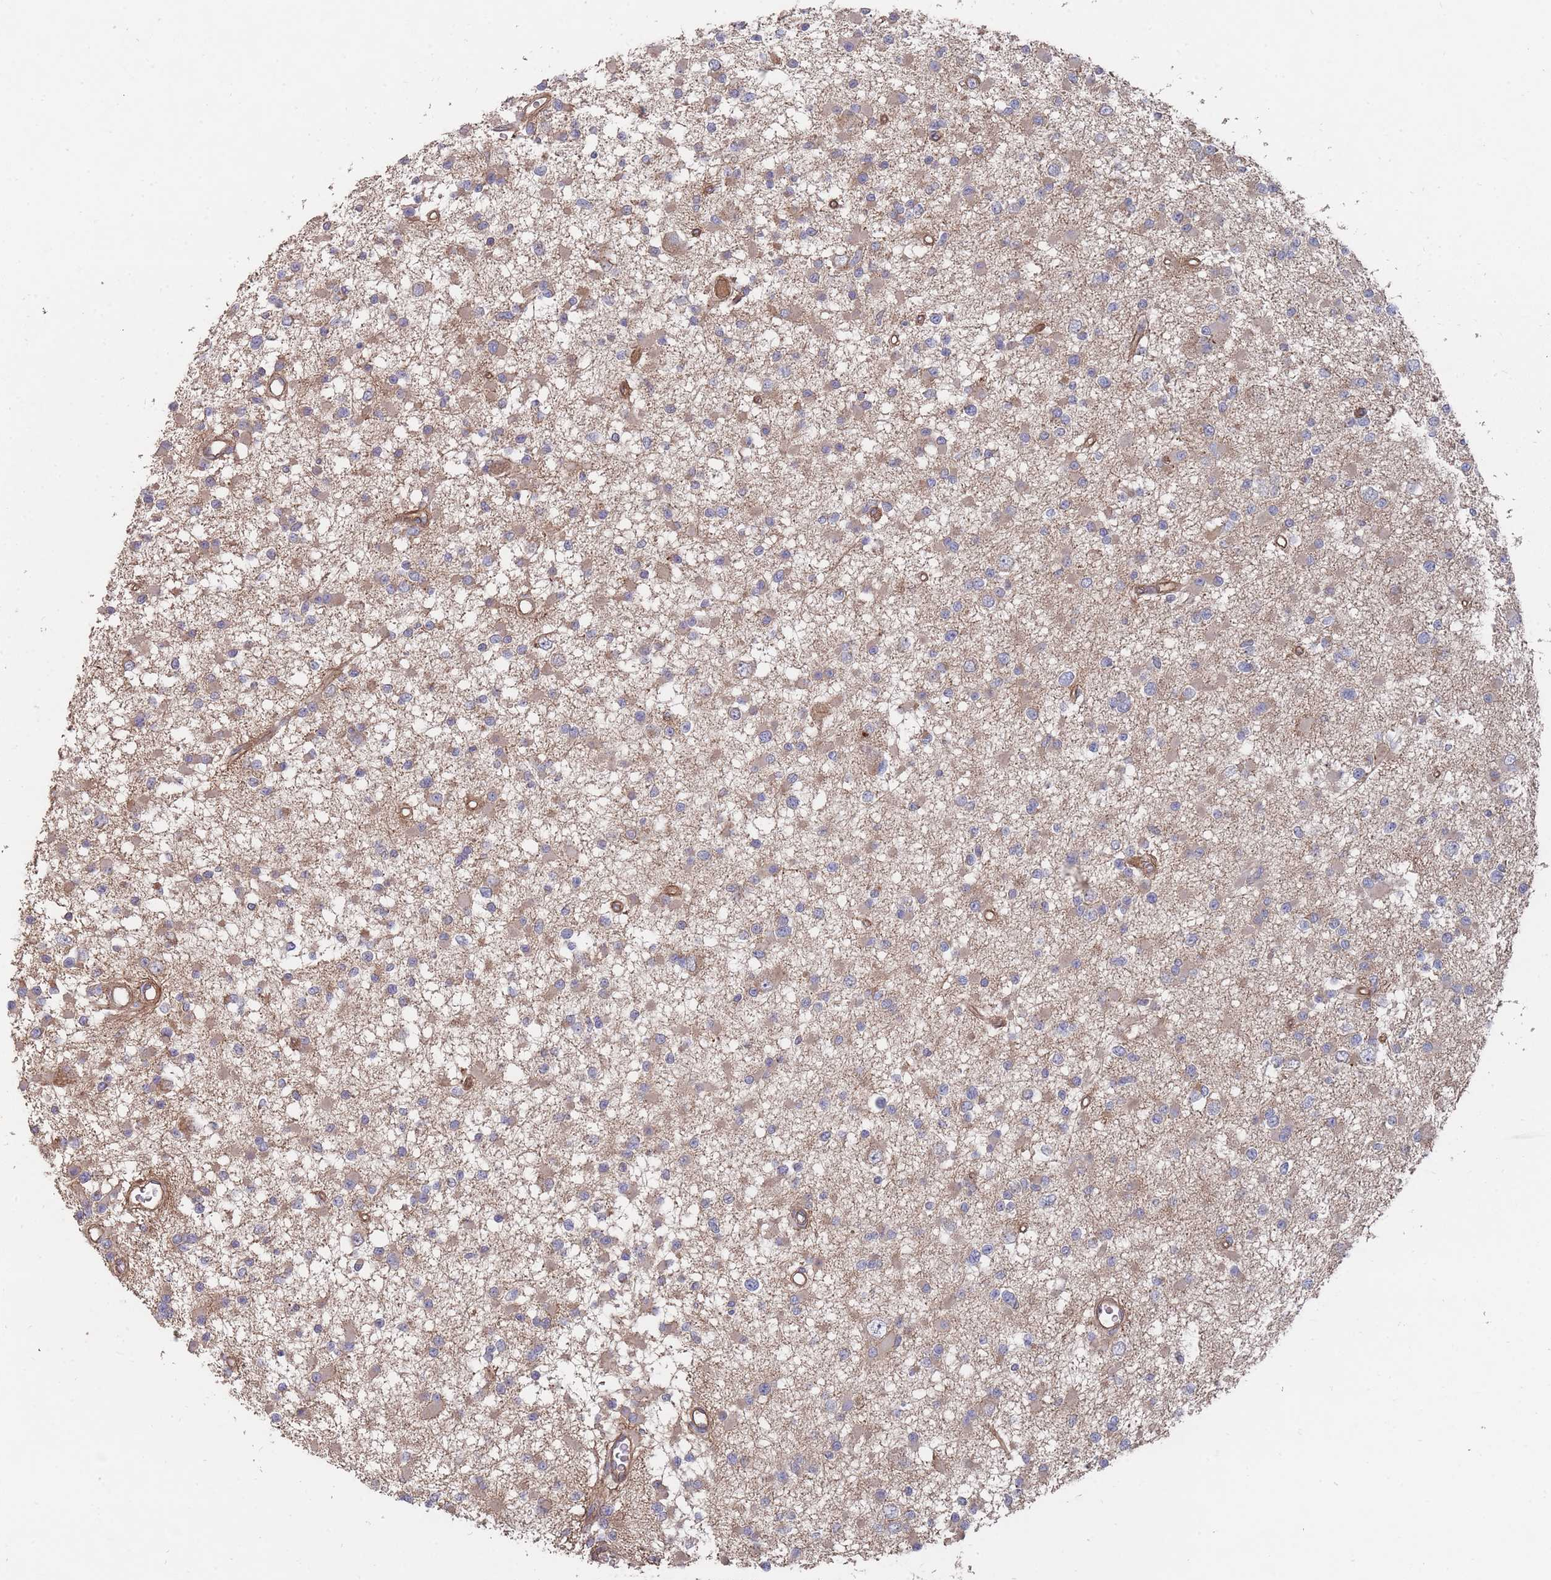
{"staining": {"intensity": "weak", "quantity": ">75%", "location": "cytoplasmic/membranous"}, "tissue": "glioma", "cell_type": "Tumor cells", "image_type": "cancer", "snomed": [{"axis": "morphology", "description": "Glioma, malignant, Low grade"}, {"axis": "topography", "description": "Brain"}], "caption": "A histopathology image of human malignant glioma (low-grade) stained for a protein shows weak cytoplasmic/membranous brown staining in tumor cells.", "gene": "THSD7B", "patient": {"sex": "female", "age": 22}}